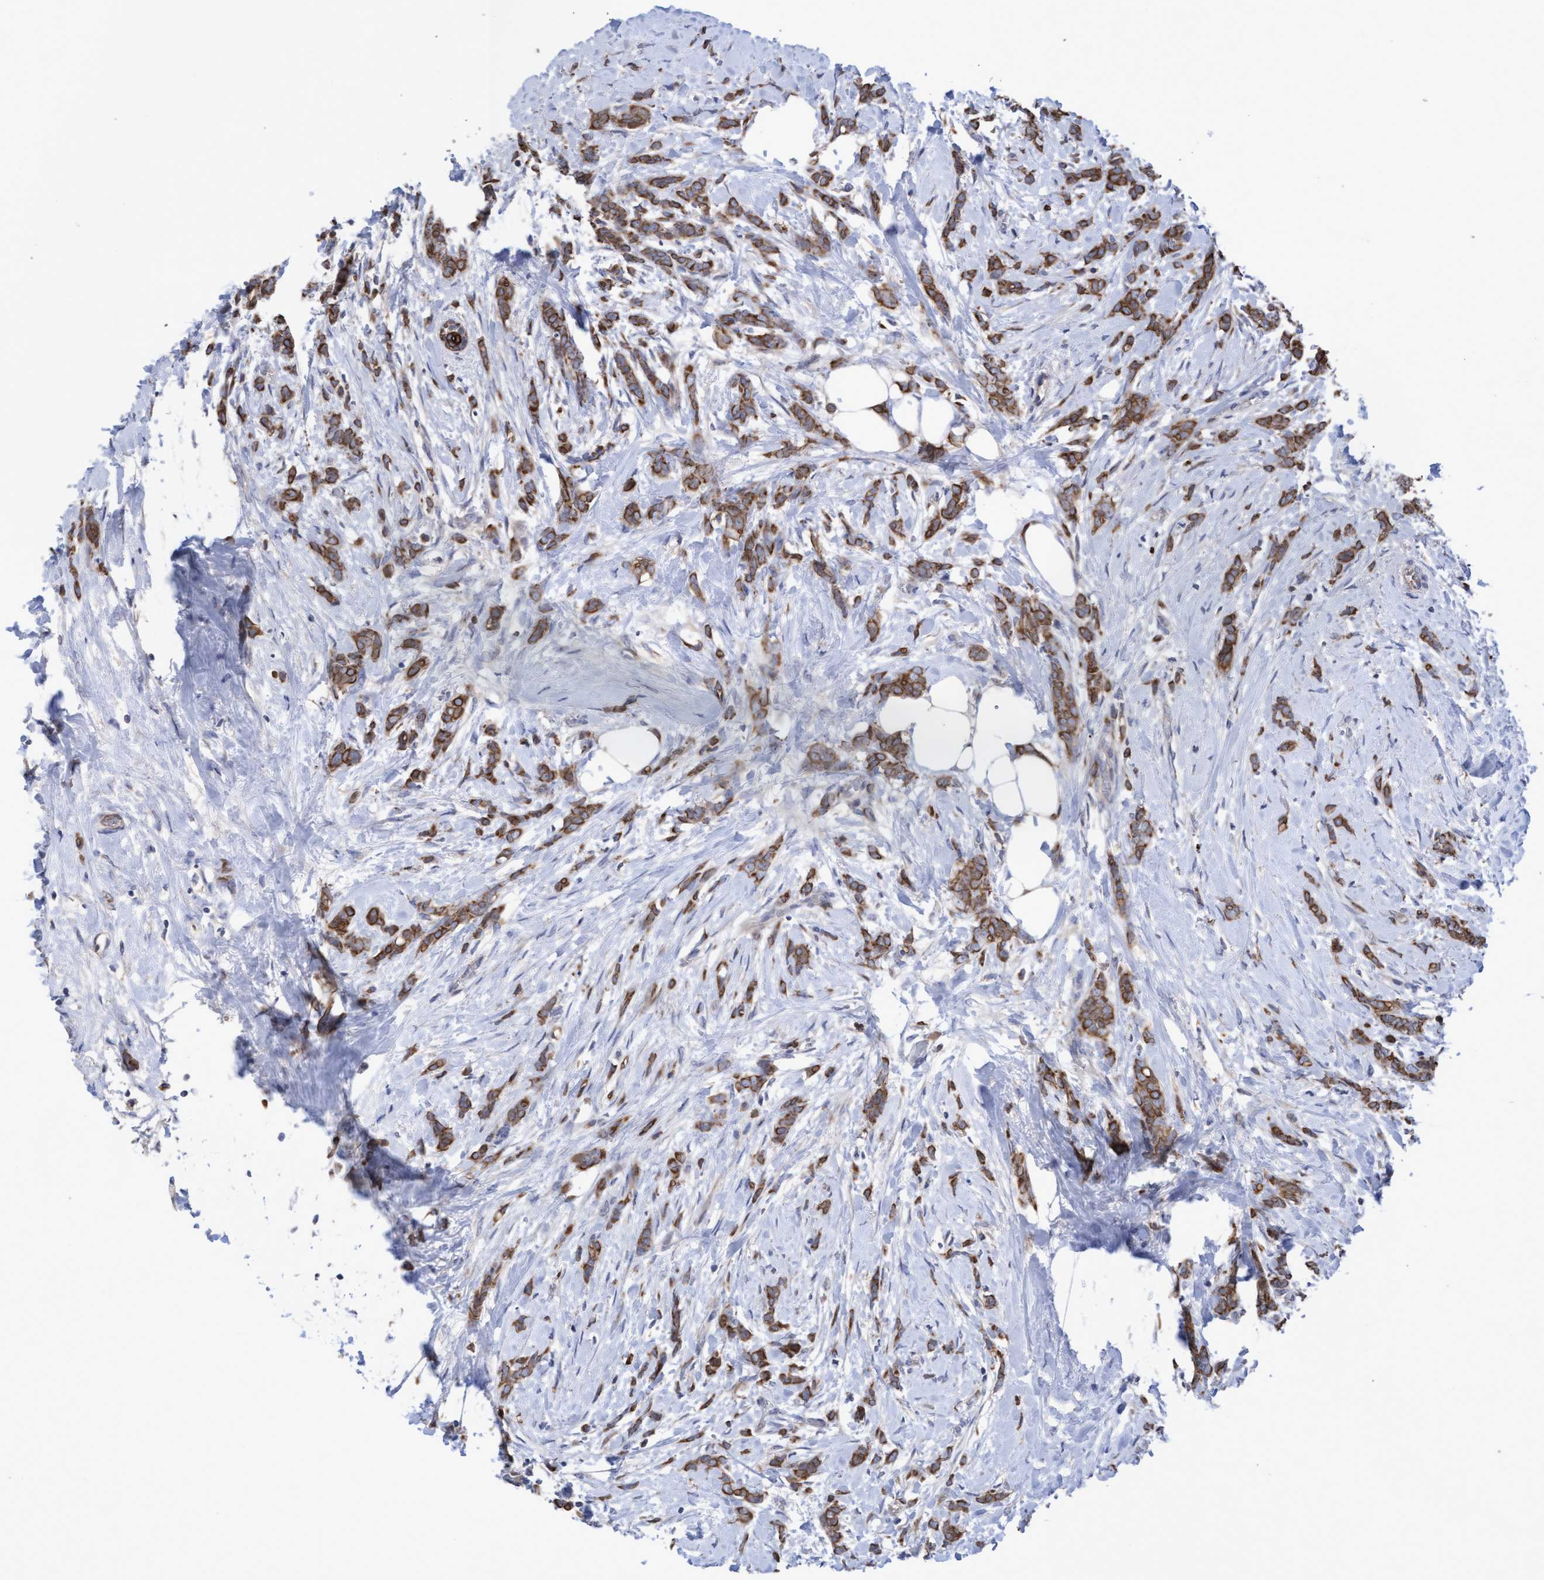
{"staining": {"intensity": "moderate", "quantity": ">75%", "location": "cytoplasmic/membranous"}, "tissue": "breast cancer", "cell_type": "Tumor cells", "image_type": "cancer", "snomed": [{"axis": "morphology", "description": "Lobular carcinoma, in situ"}, {"axis": "morphology", "description": "Lobular carcinoma"}, {"axis": "topography", "description": "Breast"}], "caption": "Immunohistochemical staining of breast cancer (lobular carcinoma) demonstrates moderate cytoplasmic/membranous protein staining in about >75% of tumor cells. Using DAB (brown) and hematoxylin (blue) stains, captured at high magnification using brightfield microscopy.", "gene": "KRT24", "patient": {"sex": "female", "age": 41}}